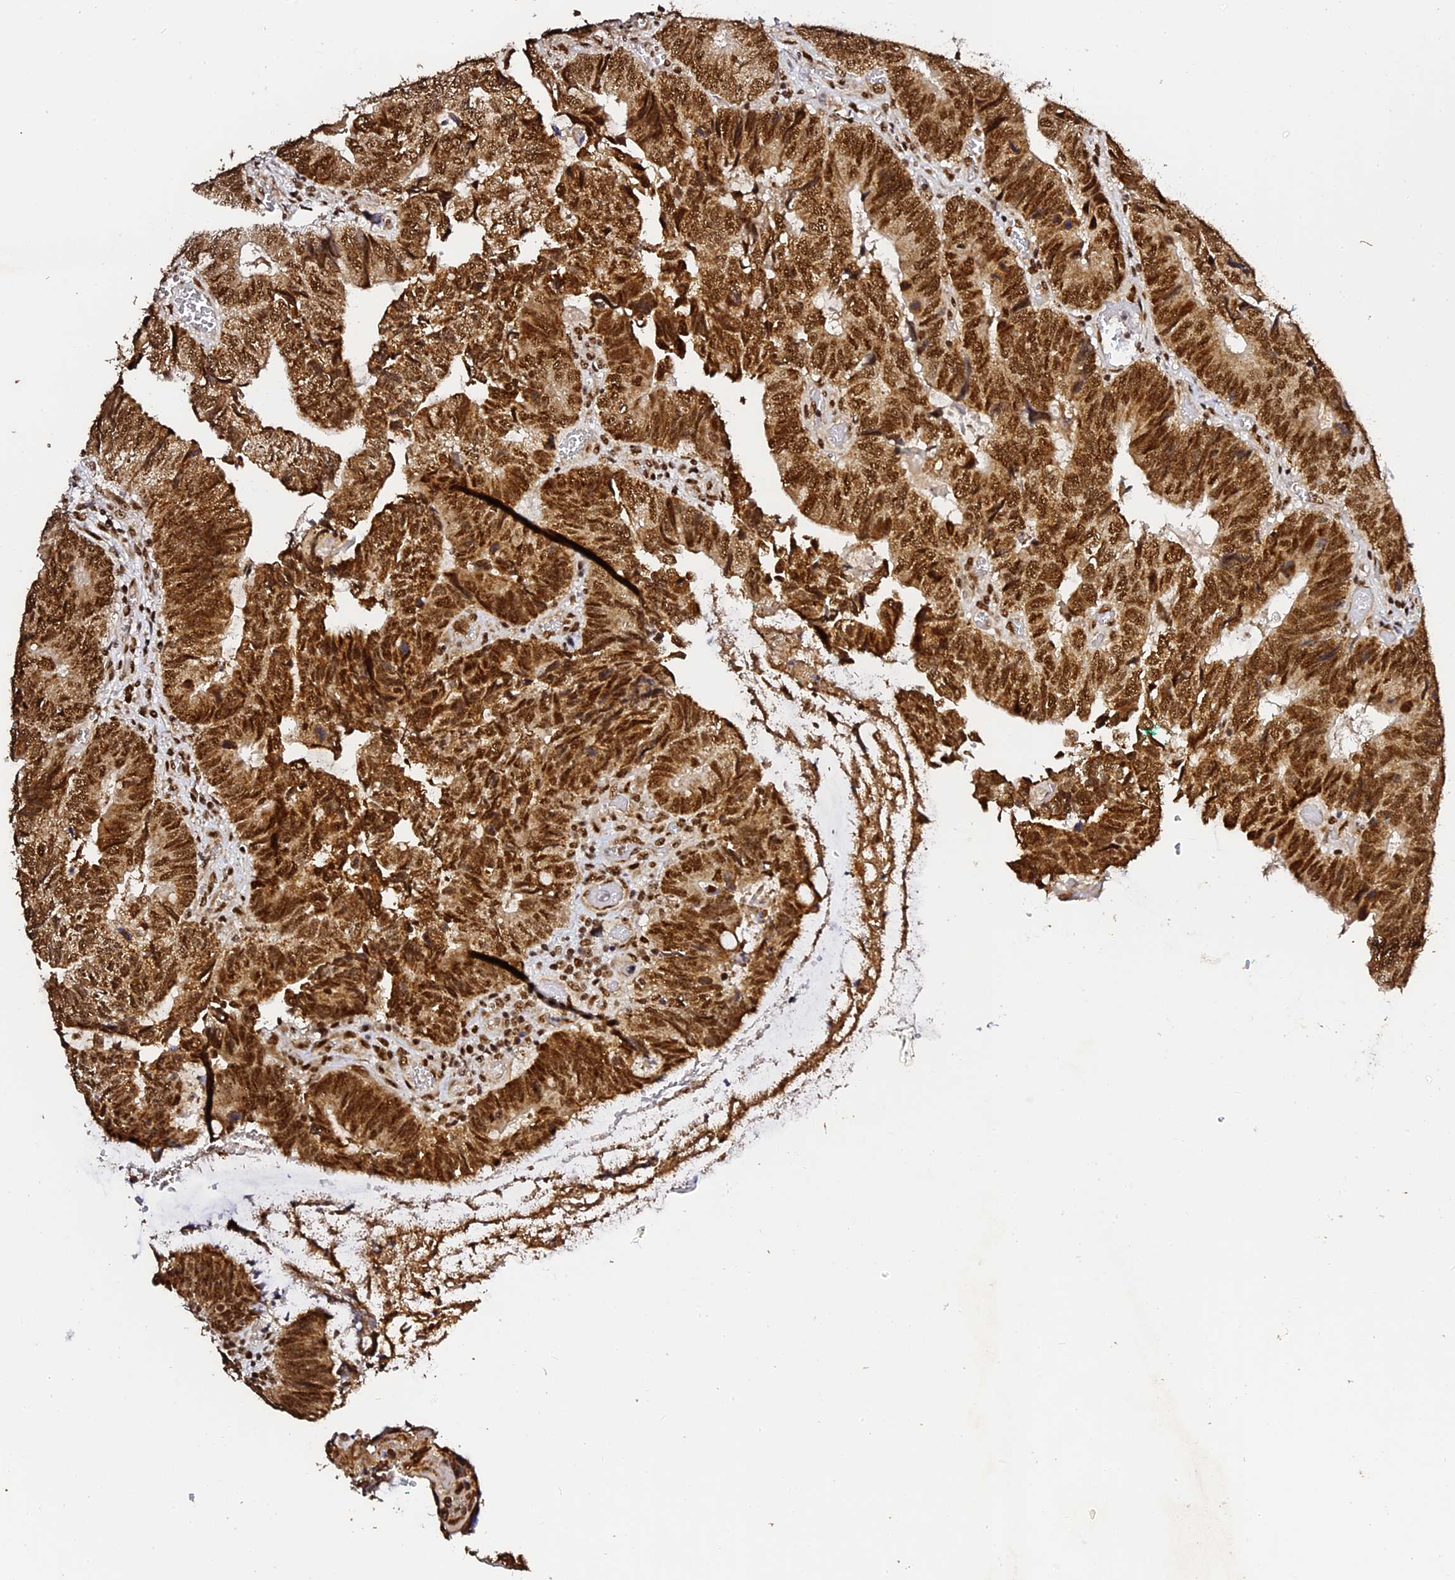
{"staining": {"intensity": "strong", "quantity": ">75%", "location": "cytoplasmic/membranous,nuclear"}, "tissue": "colorectal cancer", "cell_type": "Tumor cells", "image_type": "cancer", "snomed": [{"axis": "morphology", "description": "Adenocarcinoma, NOS"}, {"axis": "topography", "description": "Colon"}], "caption": "This micrograph displays IHC staining of human colorectal cancer, with high strong cytoplasmic/membranous and nuclear staining in about >75% of tumor cells.", "gene": "MCRS1", "patient": {"sex": "female", "age": 67}}